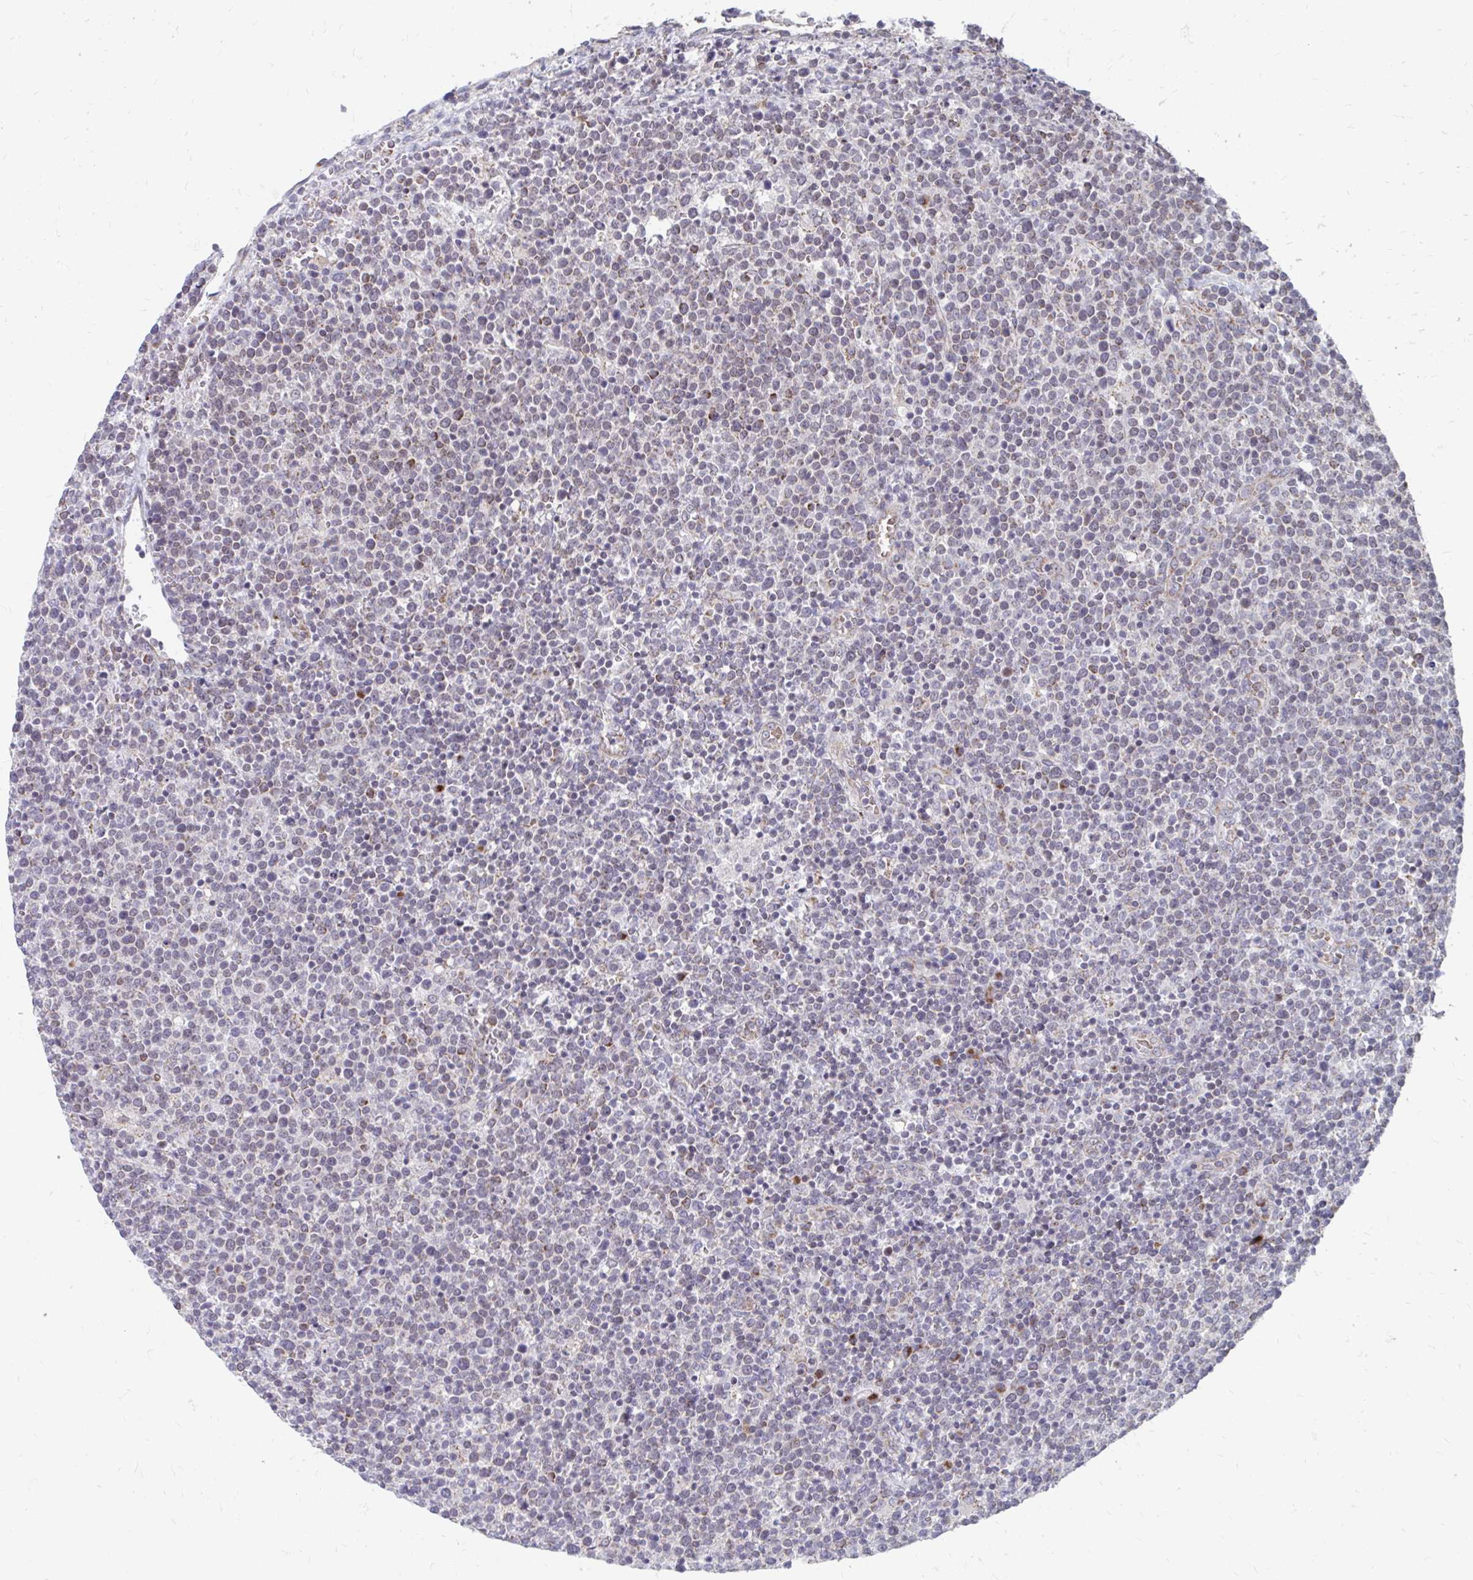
{"staining": {"intensity": "weak", "quantity": "25%-75%", "location": "cytoplasmic/membranous"}, "tissue": "lymphoma", "cell_type": "Tumor cells", "image_type": "cancer", "snomed": [{"axis": "morphology", "description": "Malignant lymphoma, non-Hodgkin's type, High grade"}, {"axis": "topography", "description": "Lymph node"}], "caption": "DAB (3,3'-diaminobenzidine) immunohistochemical staining of malignant lymphoma, non-Hodgkin's type (high-grade) demonstrates weak cytoplasmic/membranous protein expression in about 25%-75% of tumor cells.", "gene": "PABIR3", "patient": {"sex": "male", "age": 61}}